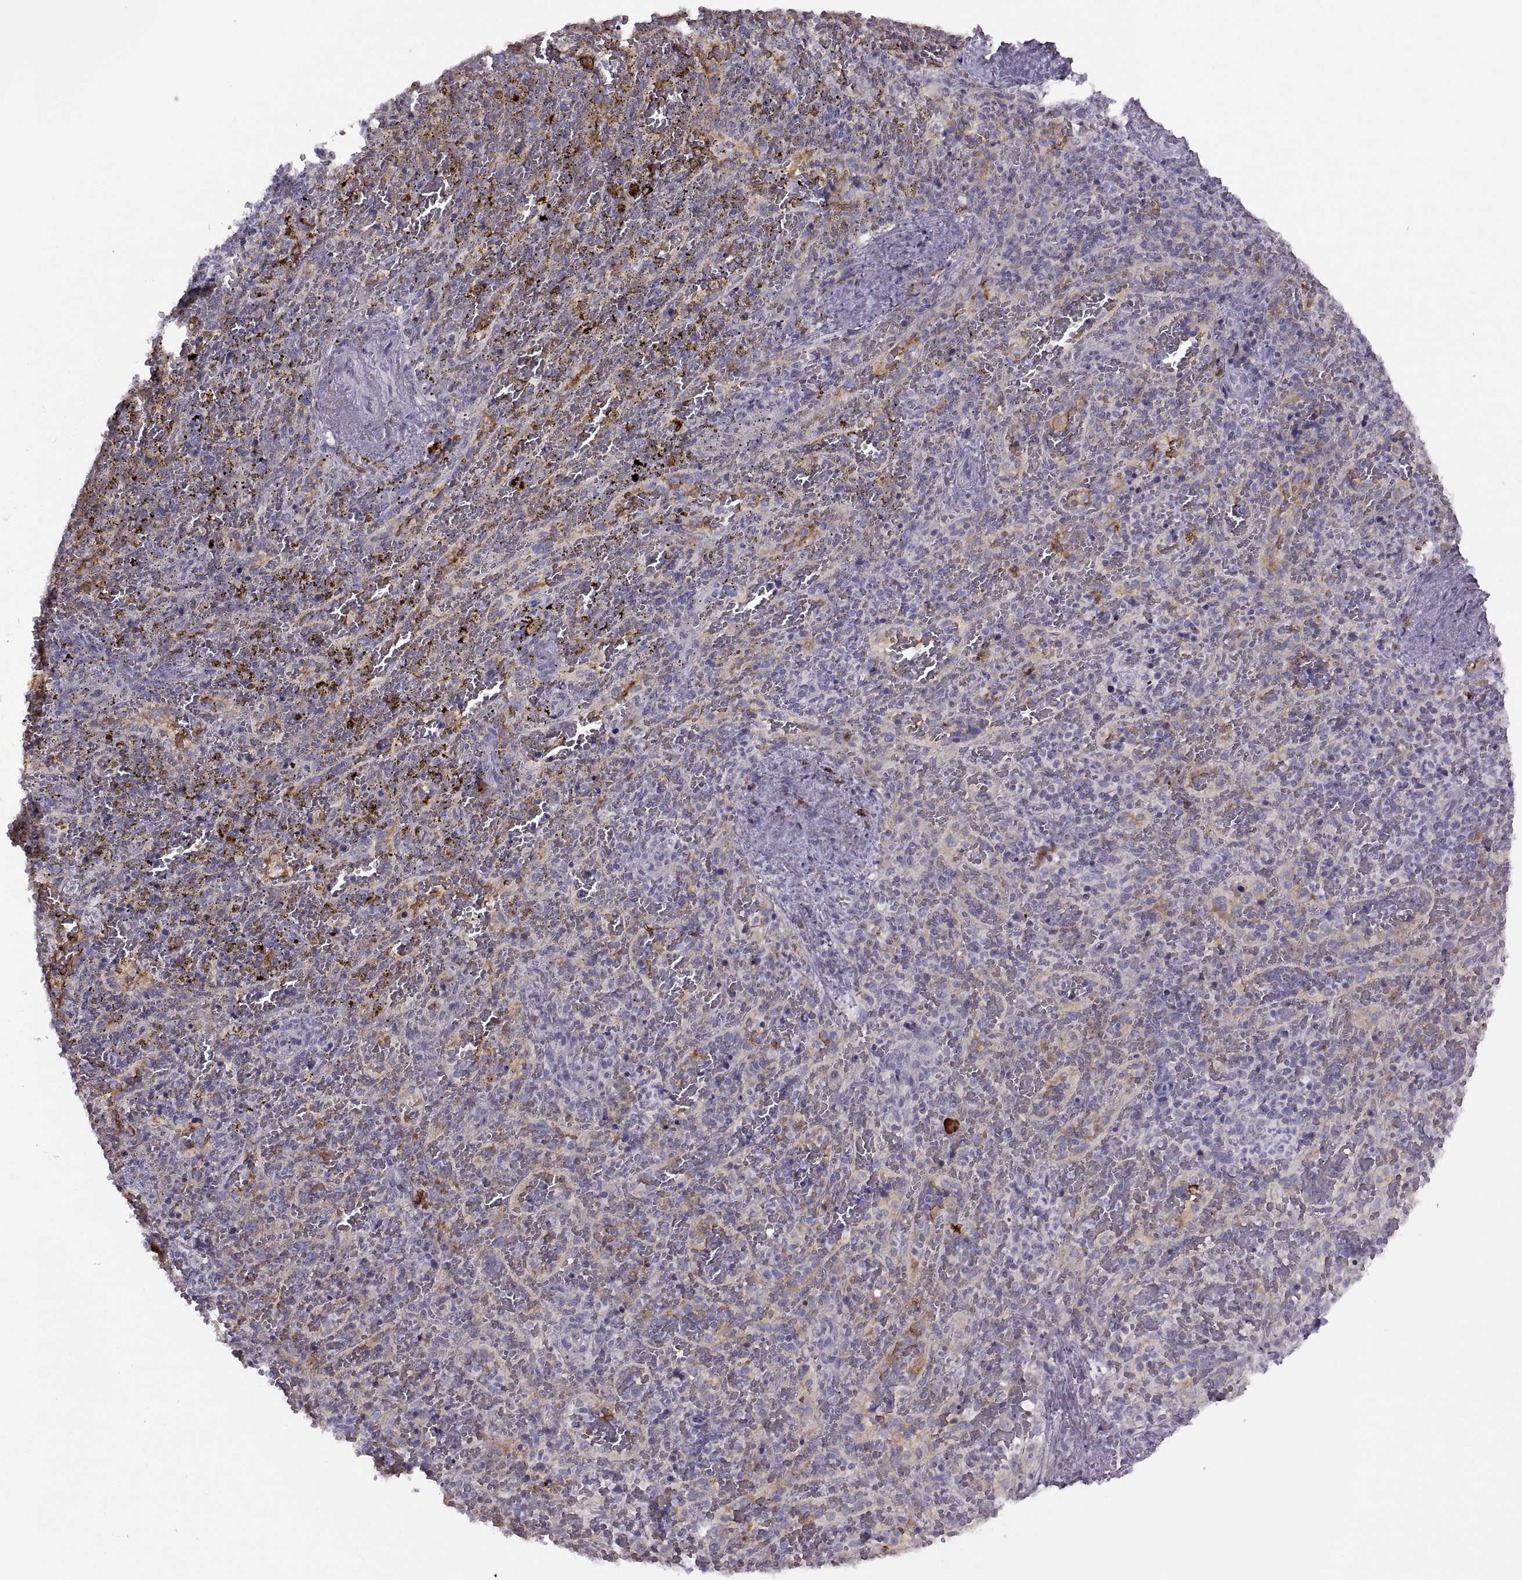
{"staining": {"intensity": "negative", "quantity": "none", "location": "none"}, "tissue": "spleen", "cell_type": "Cells in red pulp", "image_type": "normal", "snomed": [{"axis": "morphology", "description": "Normal tissue, NOS"}, {"axis": "topography", "description": "Spleen"}], "caption": "Immunohistochemical staining of unremarkable spleen reveals no significant staining in cells in red pulp. (DAB immunohistochemistry (IHC) with hematoxylin counter stain).", "gene": "H2AP", "patient": {"sex": "female", "age": 50}}